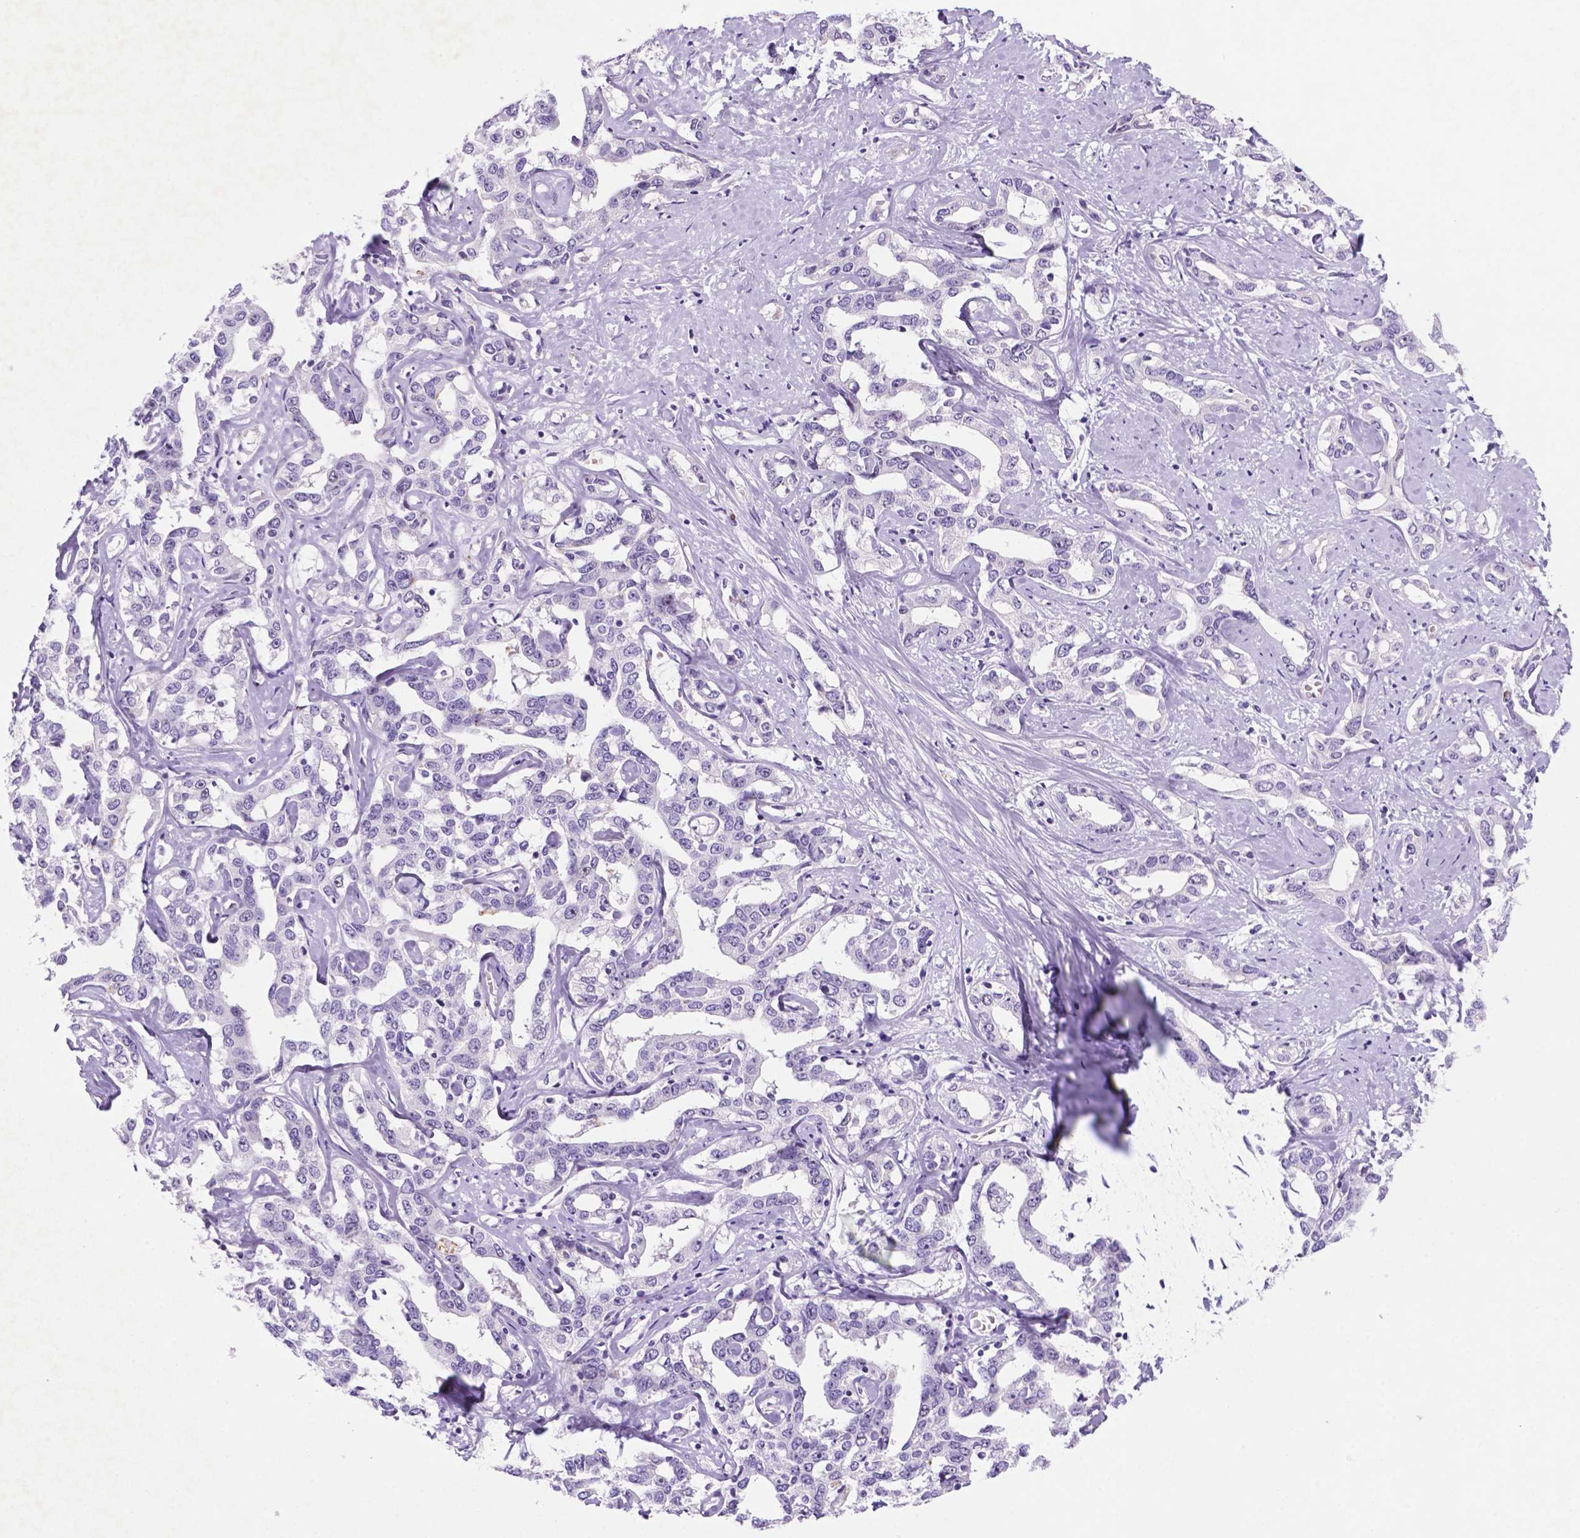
{"staining": {"intensity": "negative", "quantity": "none", "location": "none"}, "tissue": "liver cancer", "cell_type": "Tumor cells", "image_type": "cancer", "snomed": [{"axis": "morphology", "description": "Cholangiocarcinoma"}, {"axis": "topography", "description": "Liver"}], "caption": "A photomicrograph of human liver cancer is negative for staining in tumor cells.", "gene": "C18orf21", "patient": {"sex": "male", "age": 59}}